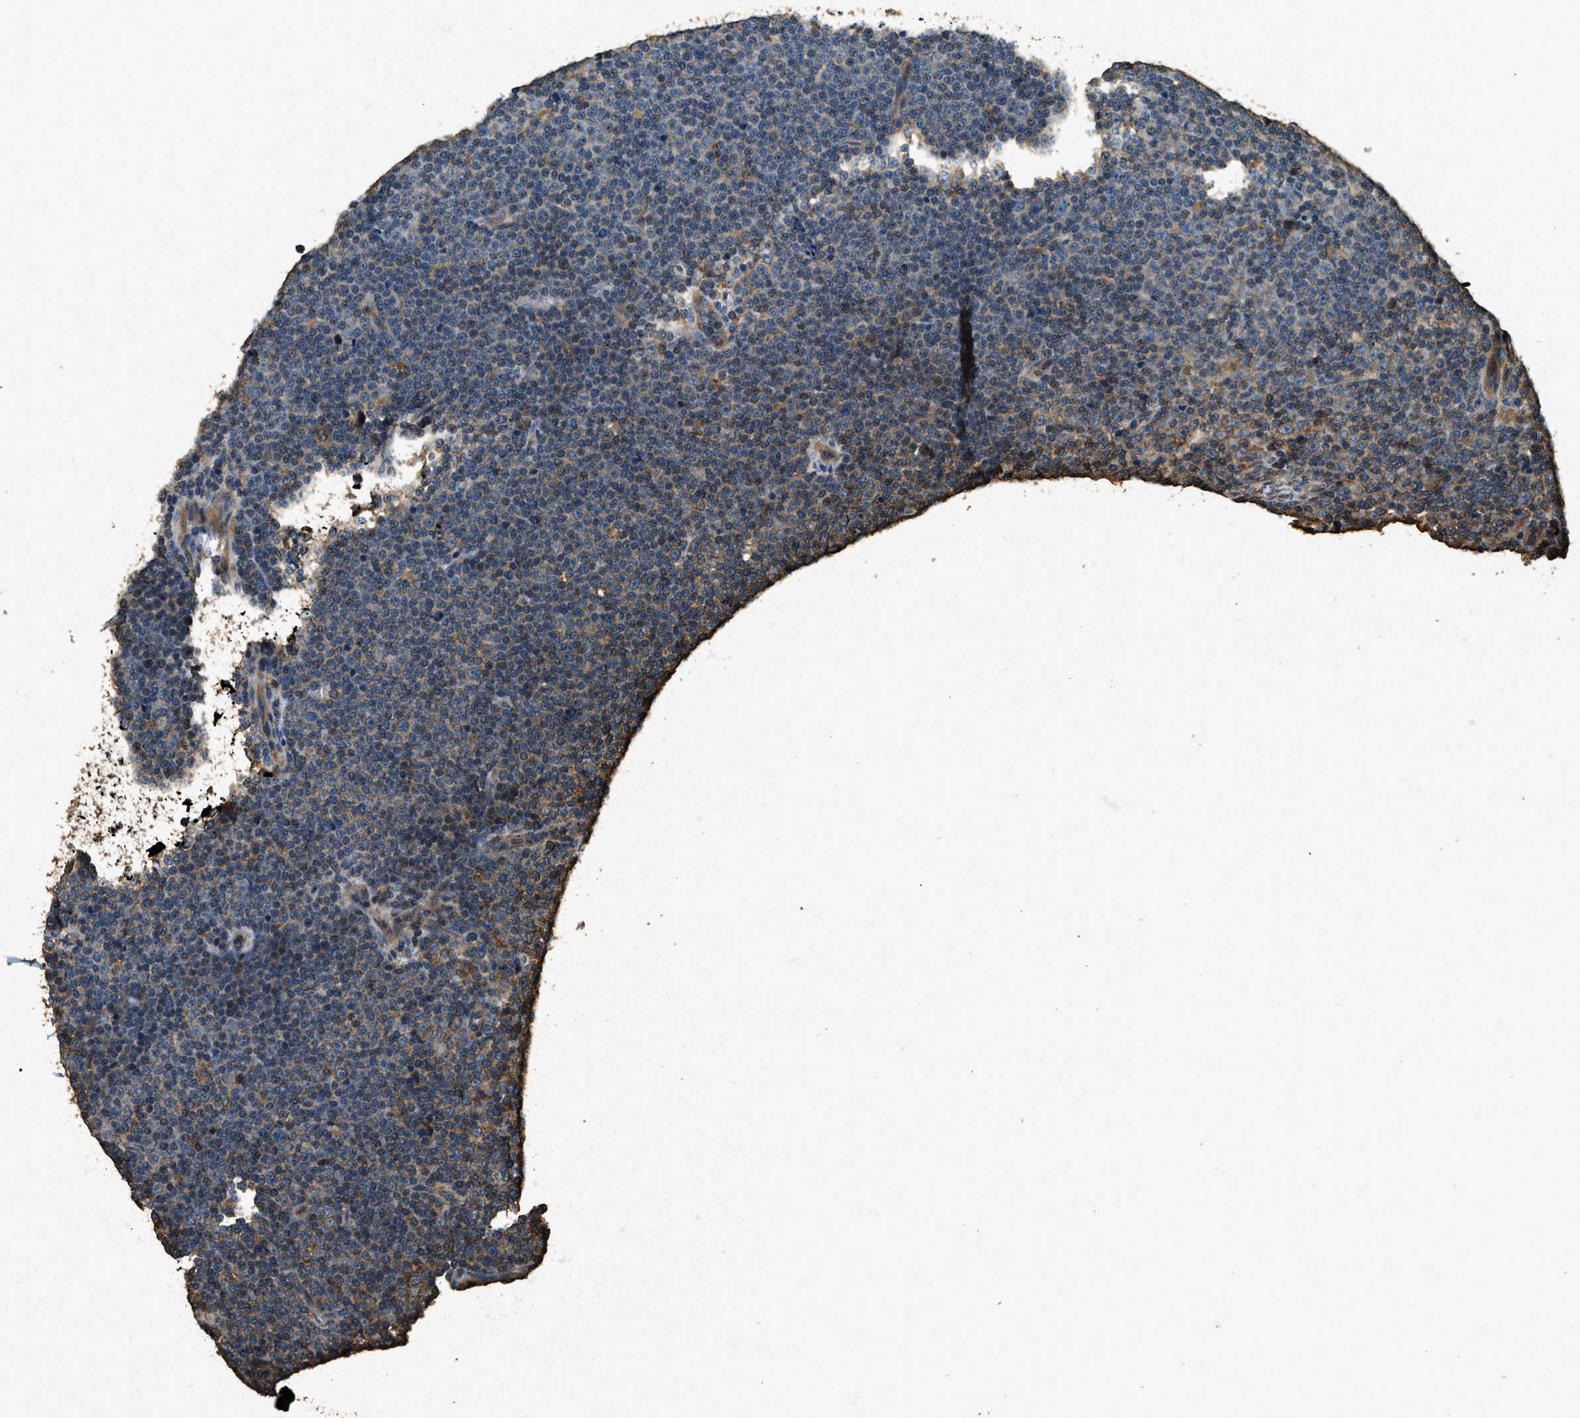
{"staining": {"intensity": "weak", "quantity": "<25%", "location": "cytoplasmic/membranous"}, "tissue": "lymphoma", "cell_type": "Tumor cells", "image_type": "cancer", "snomed": [{"axis": "morphology", "description": "Malignant lymphoma, non-Hodgkin's type, Low grade"}, {"axis": "topography", "description": "Lymph node"}], "caption": "Human malignant lymphoma, non-Hodgkin's type (low-grade) stained for a protein using immunohistochemistry demonstrates no positivity in tumor cells.", "gene": "ERGIC1", "patient": {"sex": "female", "age": 67}}